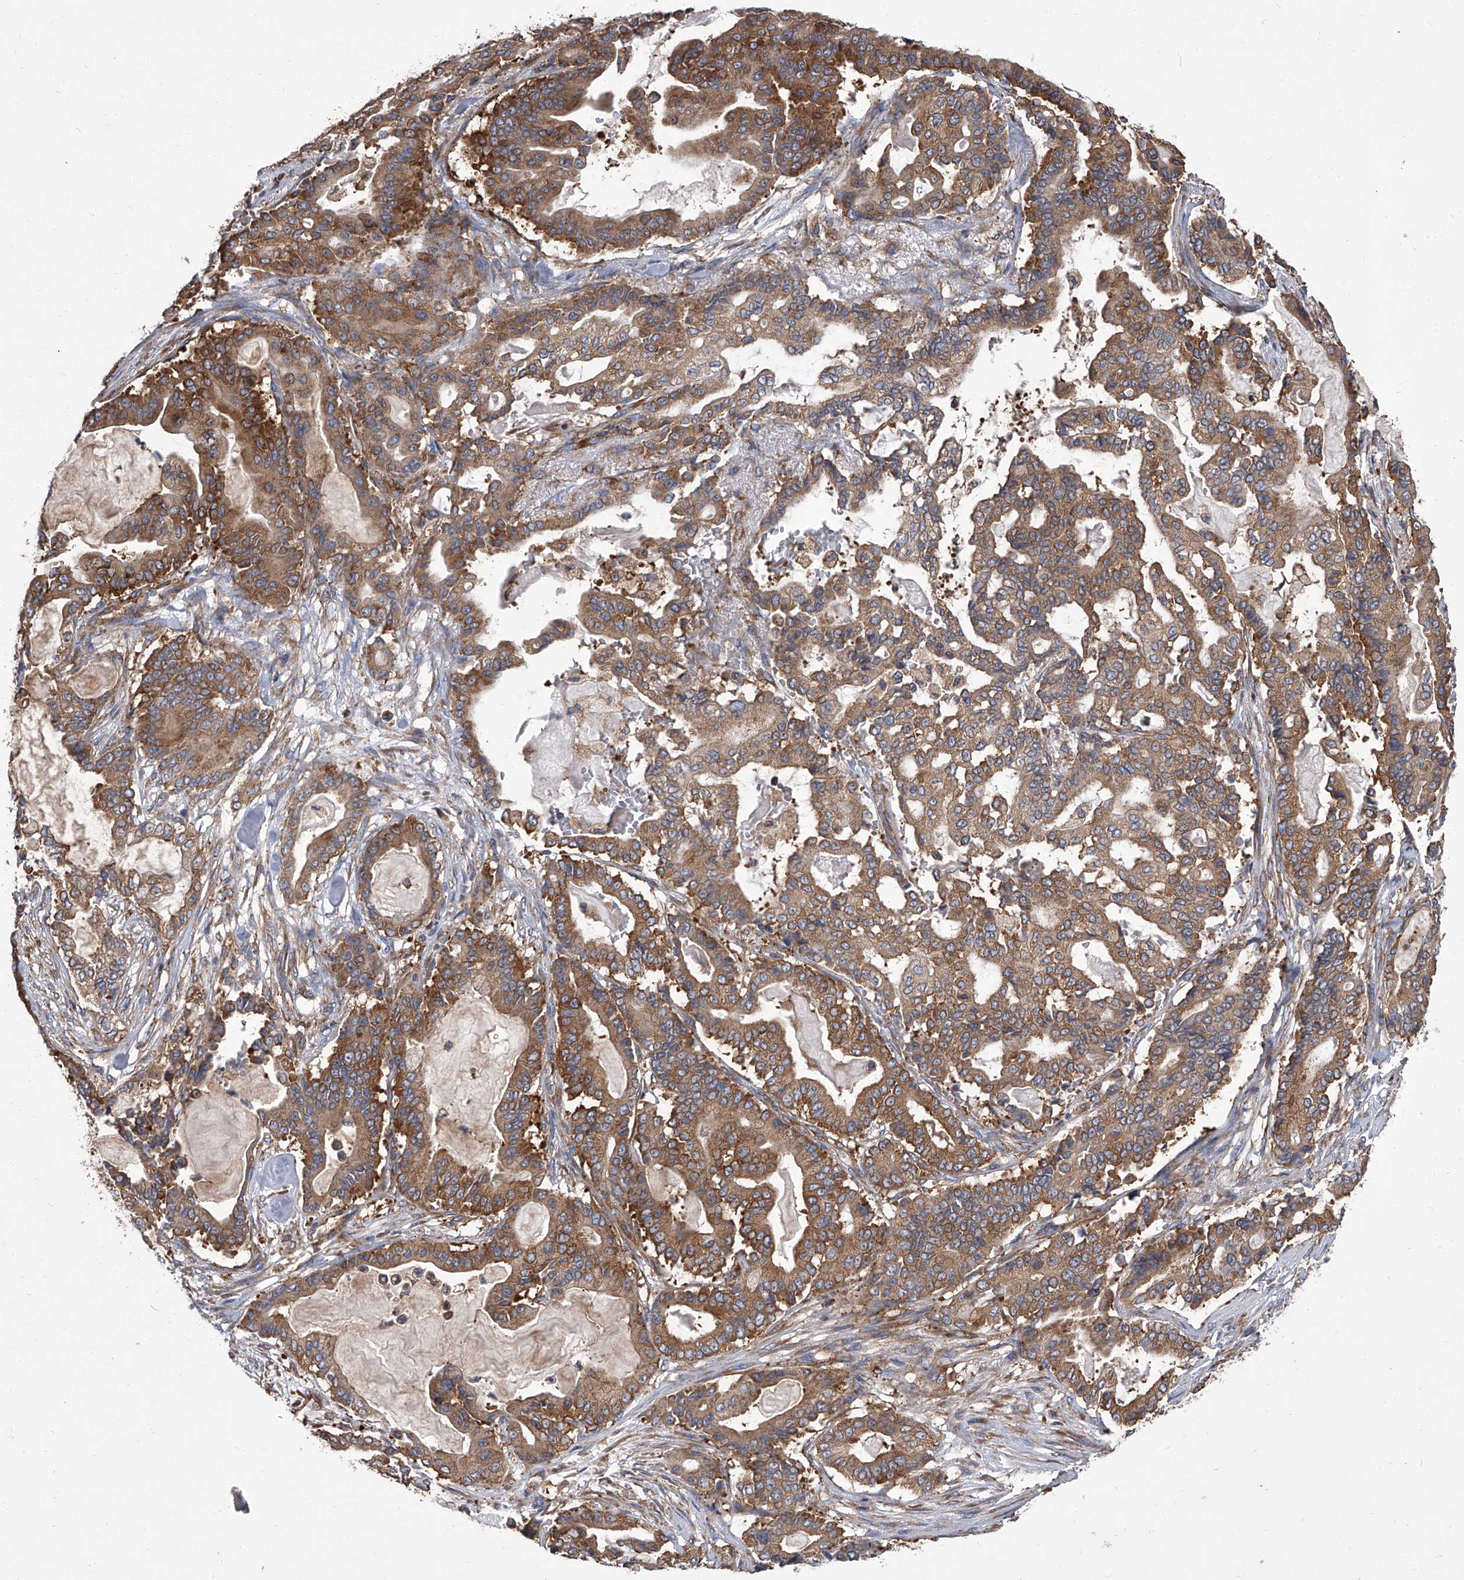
{"staining": {"intensity": "moderate", "quantity": ">75%", "location": "cytoplasmic/membranous"}, "tissue": "pancreatic cancer", "cell_type": "Tumor cells", "image_type": "cancer", "snomed": [{"axis": "morphology", "description": "Adenocarcinoma, NOS"}, {"axis": "topography", "description": "Pancreas"}], "caption": "Approximately >75% of tumor cells in pancreatic adenocarcinoma display moderate cytoplasmic/membranous protein positivity as visualized by brown immunohistochemical staining.", "gene": "EIF2S2", "patient": {"sex": "male", "age": 63}}